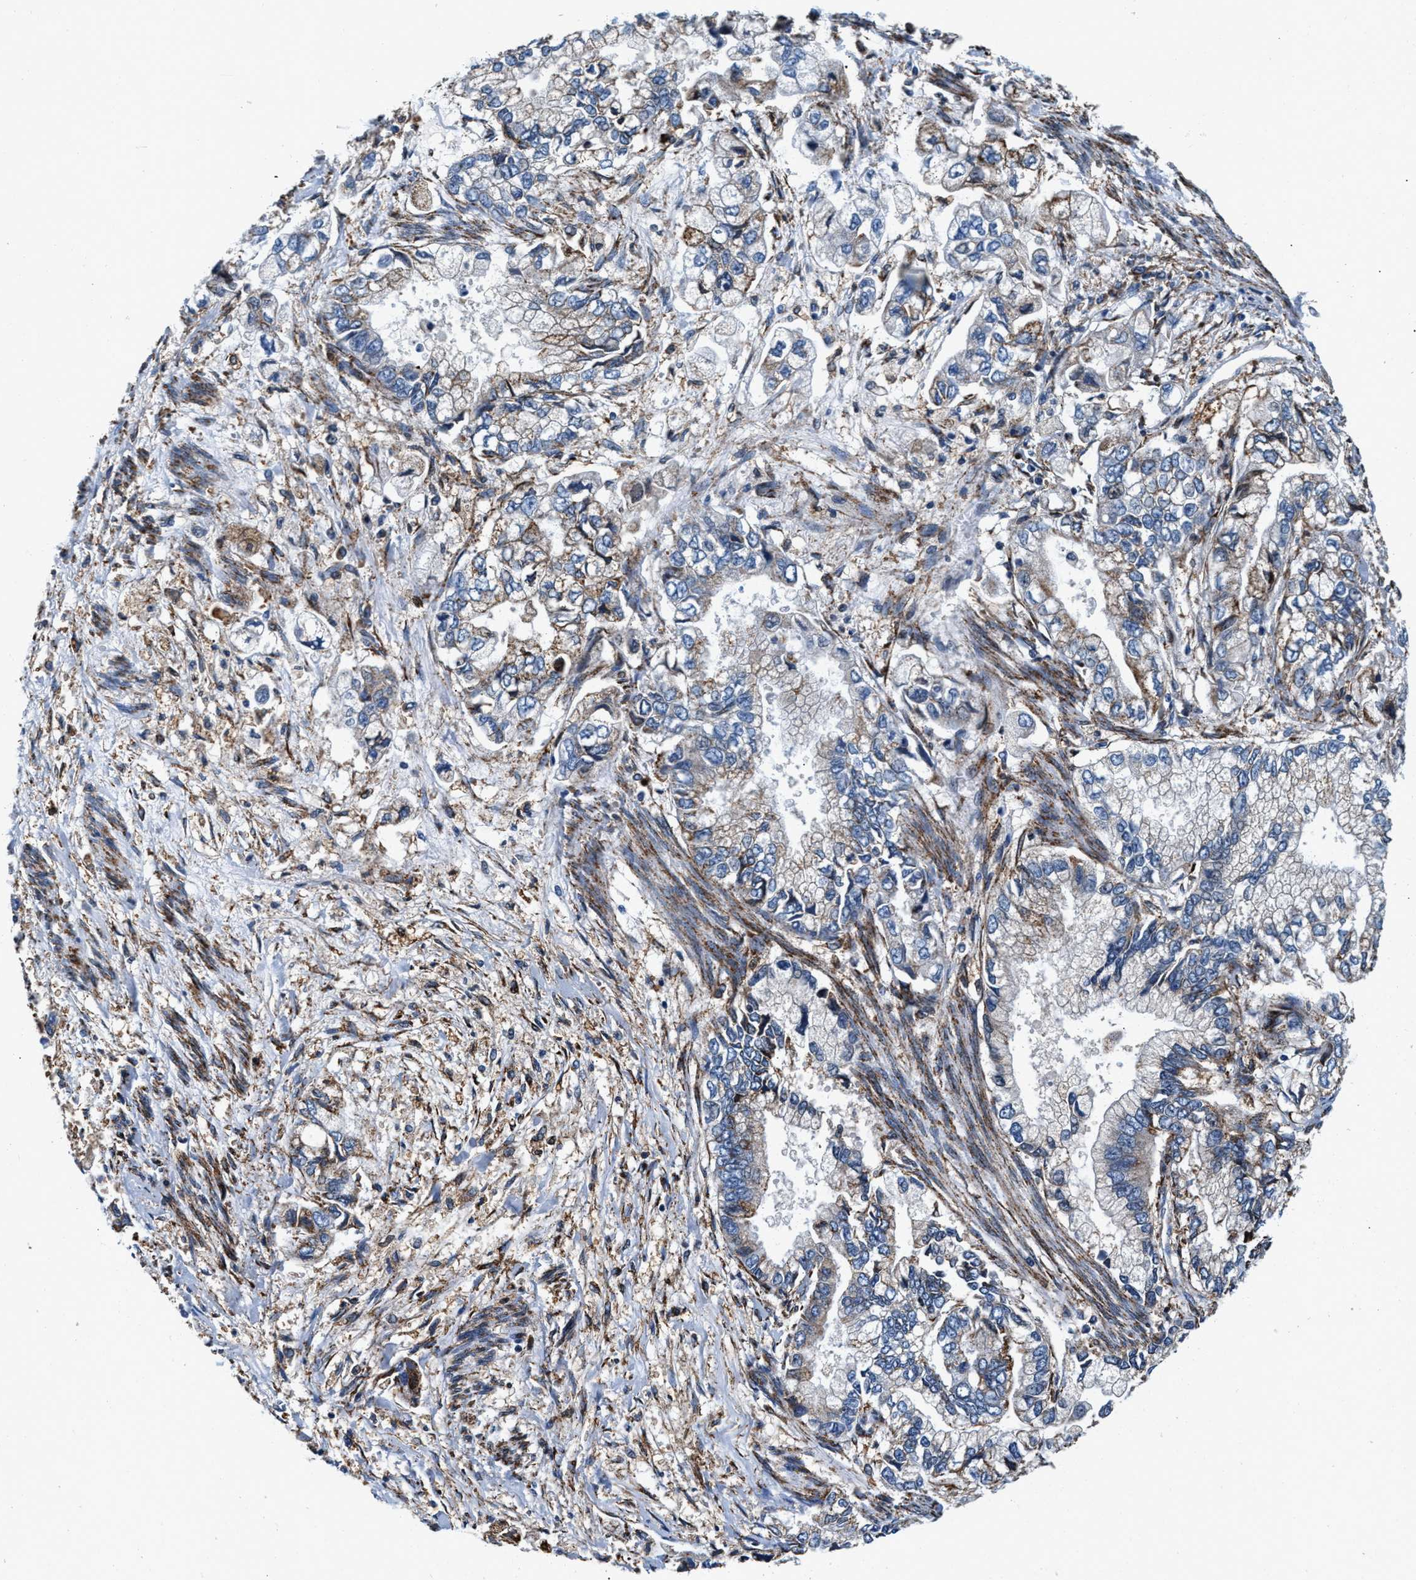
{"staining": {"intensity": "negative", "quantity": "none", "location": "none"}, "tissue": "stomach cancer", "cell_type": "Tumor cells", "image_type": "cancer", "snomed": [{"axis": "morphology", "description": "Normal tissue, NOS"}, {"axis": "morphology", "description": "Adenocarcinoma, NOS"}, {"axis": "topography", "description": "Stomach"}], "caption": "The photomicrograph displays no significant expression in tumor cells of stomach cancer.", "gene": "SLFN11", "patient": {"sex": "male", "age": 62}}